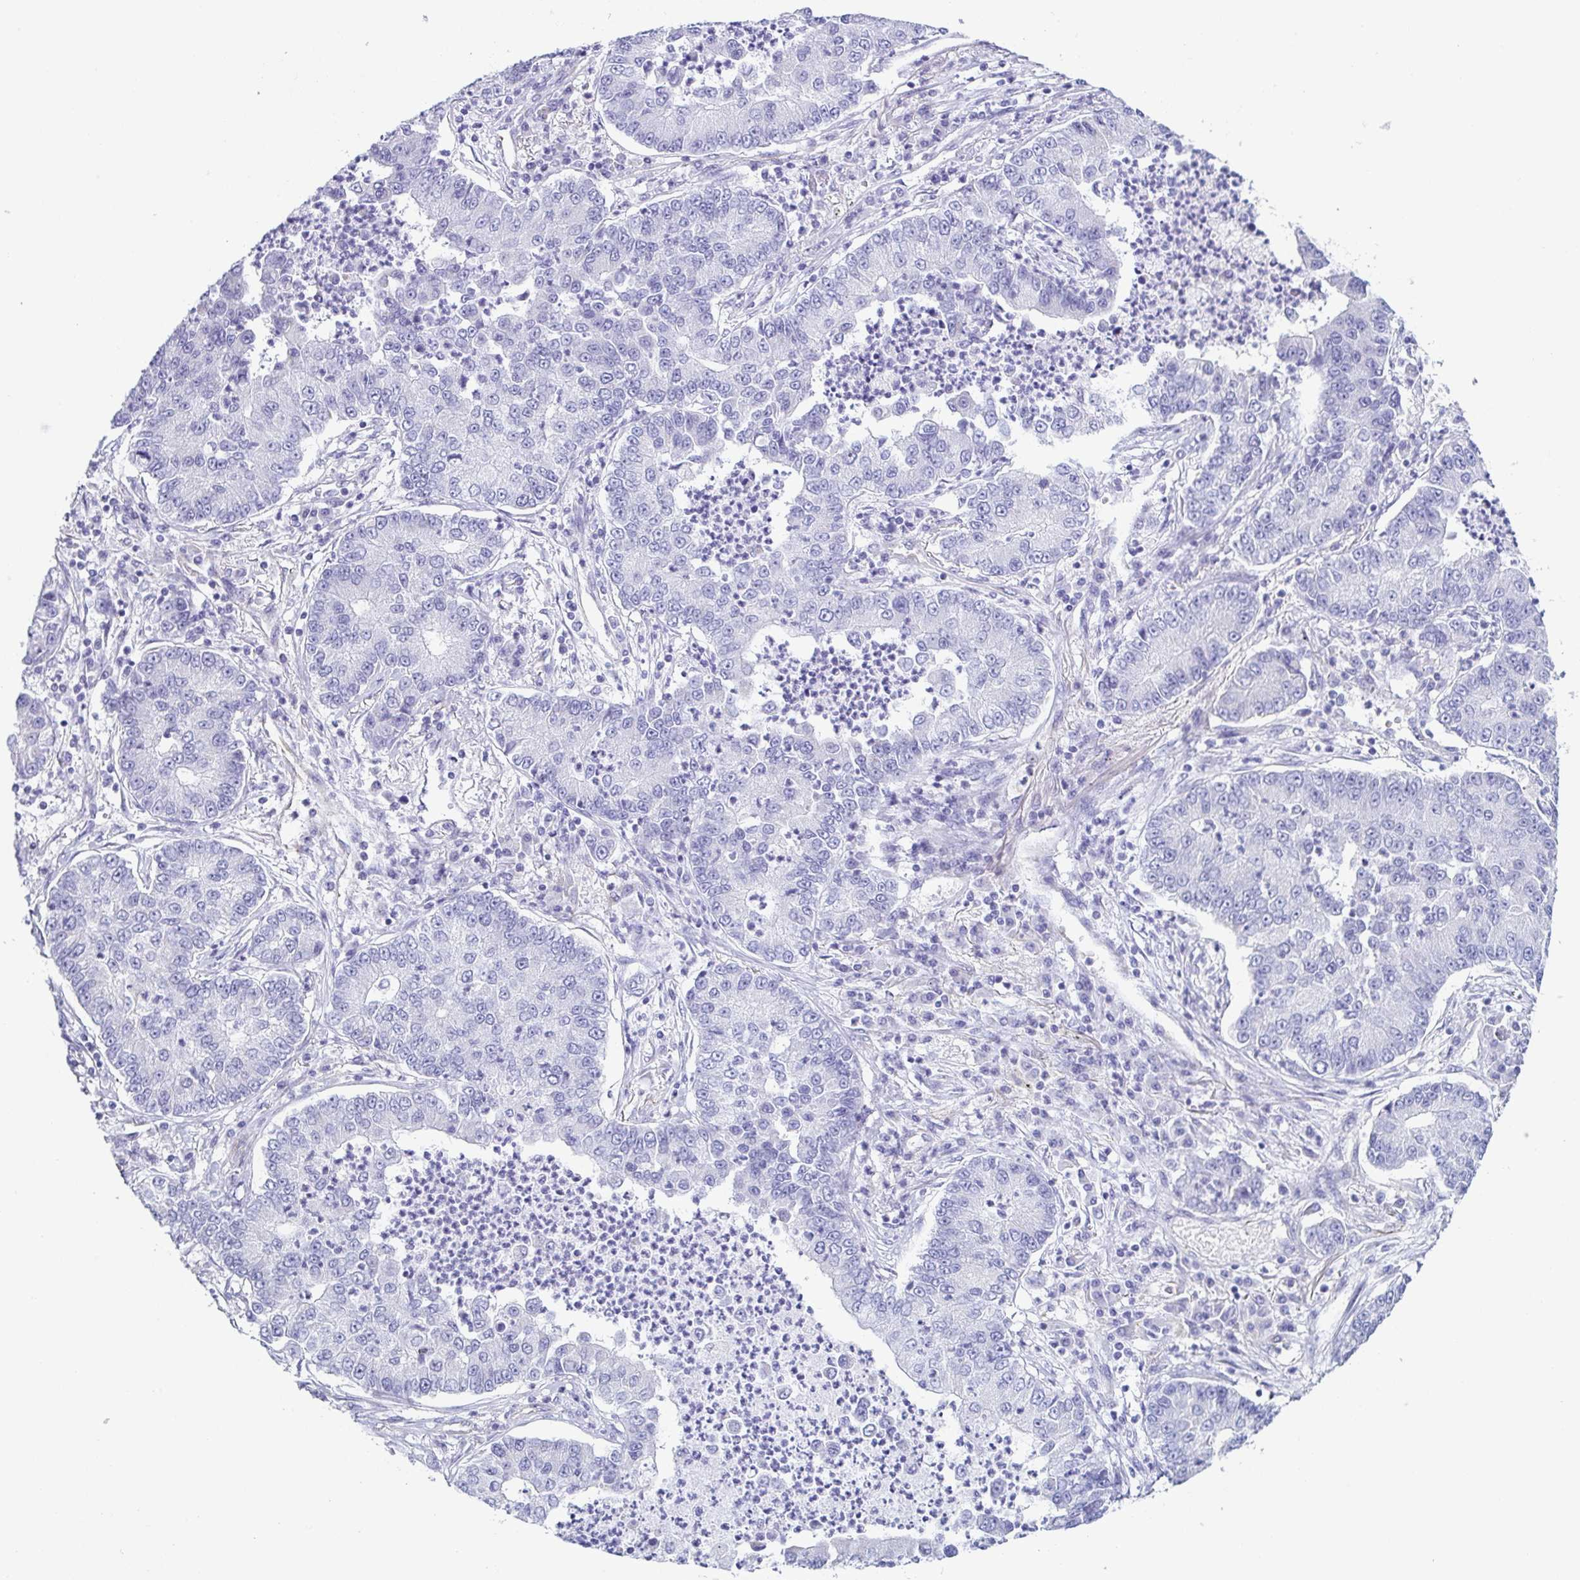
{"staining": {"intensity": "negative", "quantity": "none", "location": "none"}, "tissue": "lung cancer", "cell_type": "Tumor cells", "image_type": "cancer", "snomed": [{"axis": "morphology", "description": "Adenocarcinoma, NOS"}, {"axis": "topography", "description": "Lung"}], "caption": "An immunohistochemistry histopathology image of adenocarcinoma (lung) is shown. There is no staining in tumor cells of adenocarcinoma (lung).", "gene": "PRR27", "patient": {"sex": "female", "age": 57}}